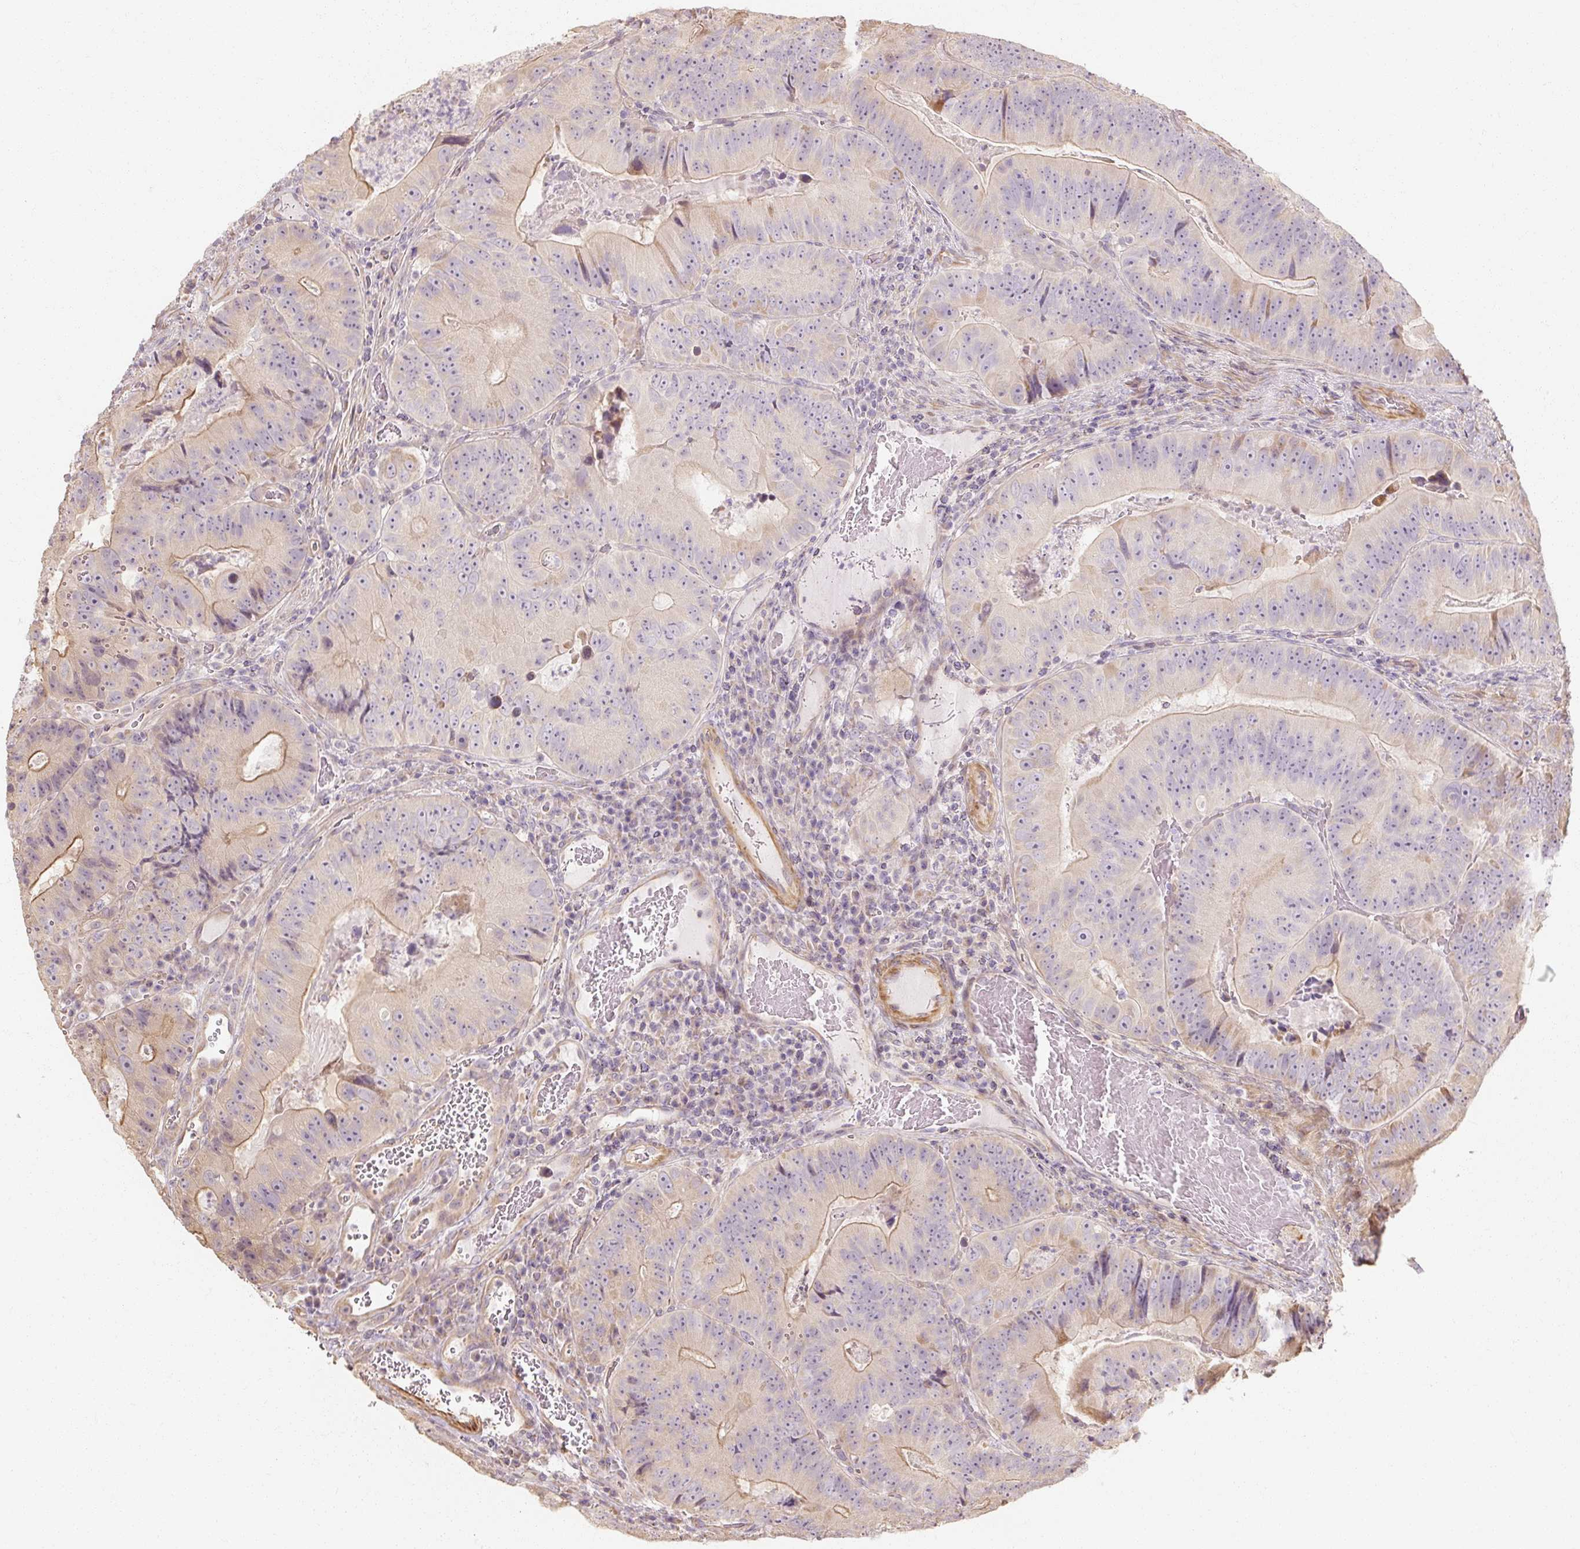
{"staining": {"intensity": "moderate", "quantity": "<25%", "location": "cytoplasmic/membranous"}, "tissue": "colorectal cancer", "cell_type": "Tumor cells", "image_type": "cancer", "snomed": [{"axis": "morphology", "description": "Adenocarcinoma, NOS"}, {"axis": "topography", "description": "Colon"}], "caption": "IHC image of neoplastic tissue: human colorectal adenocarcinoma stained using immunohistochemistry (IHC) displays low levels of moderate protein expression localized specifically in the cytoplasmic/membranous of tumor cells, appearing as a cytoplasmic/membranous brown color.", "gene": "RB1CC1", "patient": {"sex": "female", "age": 86}}